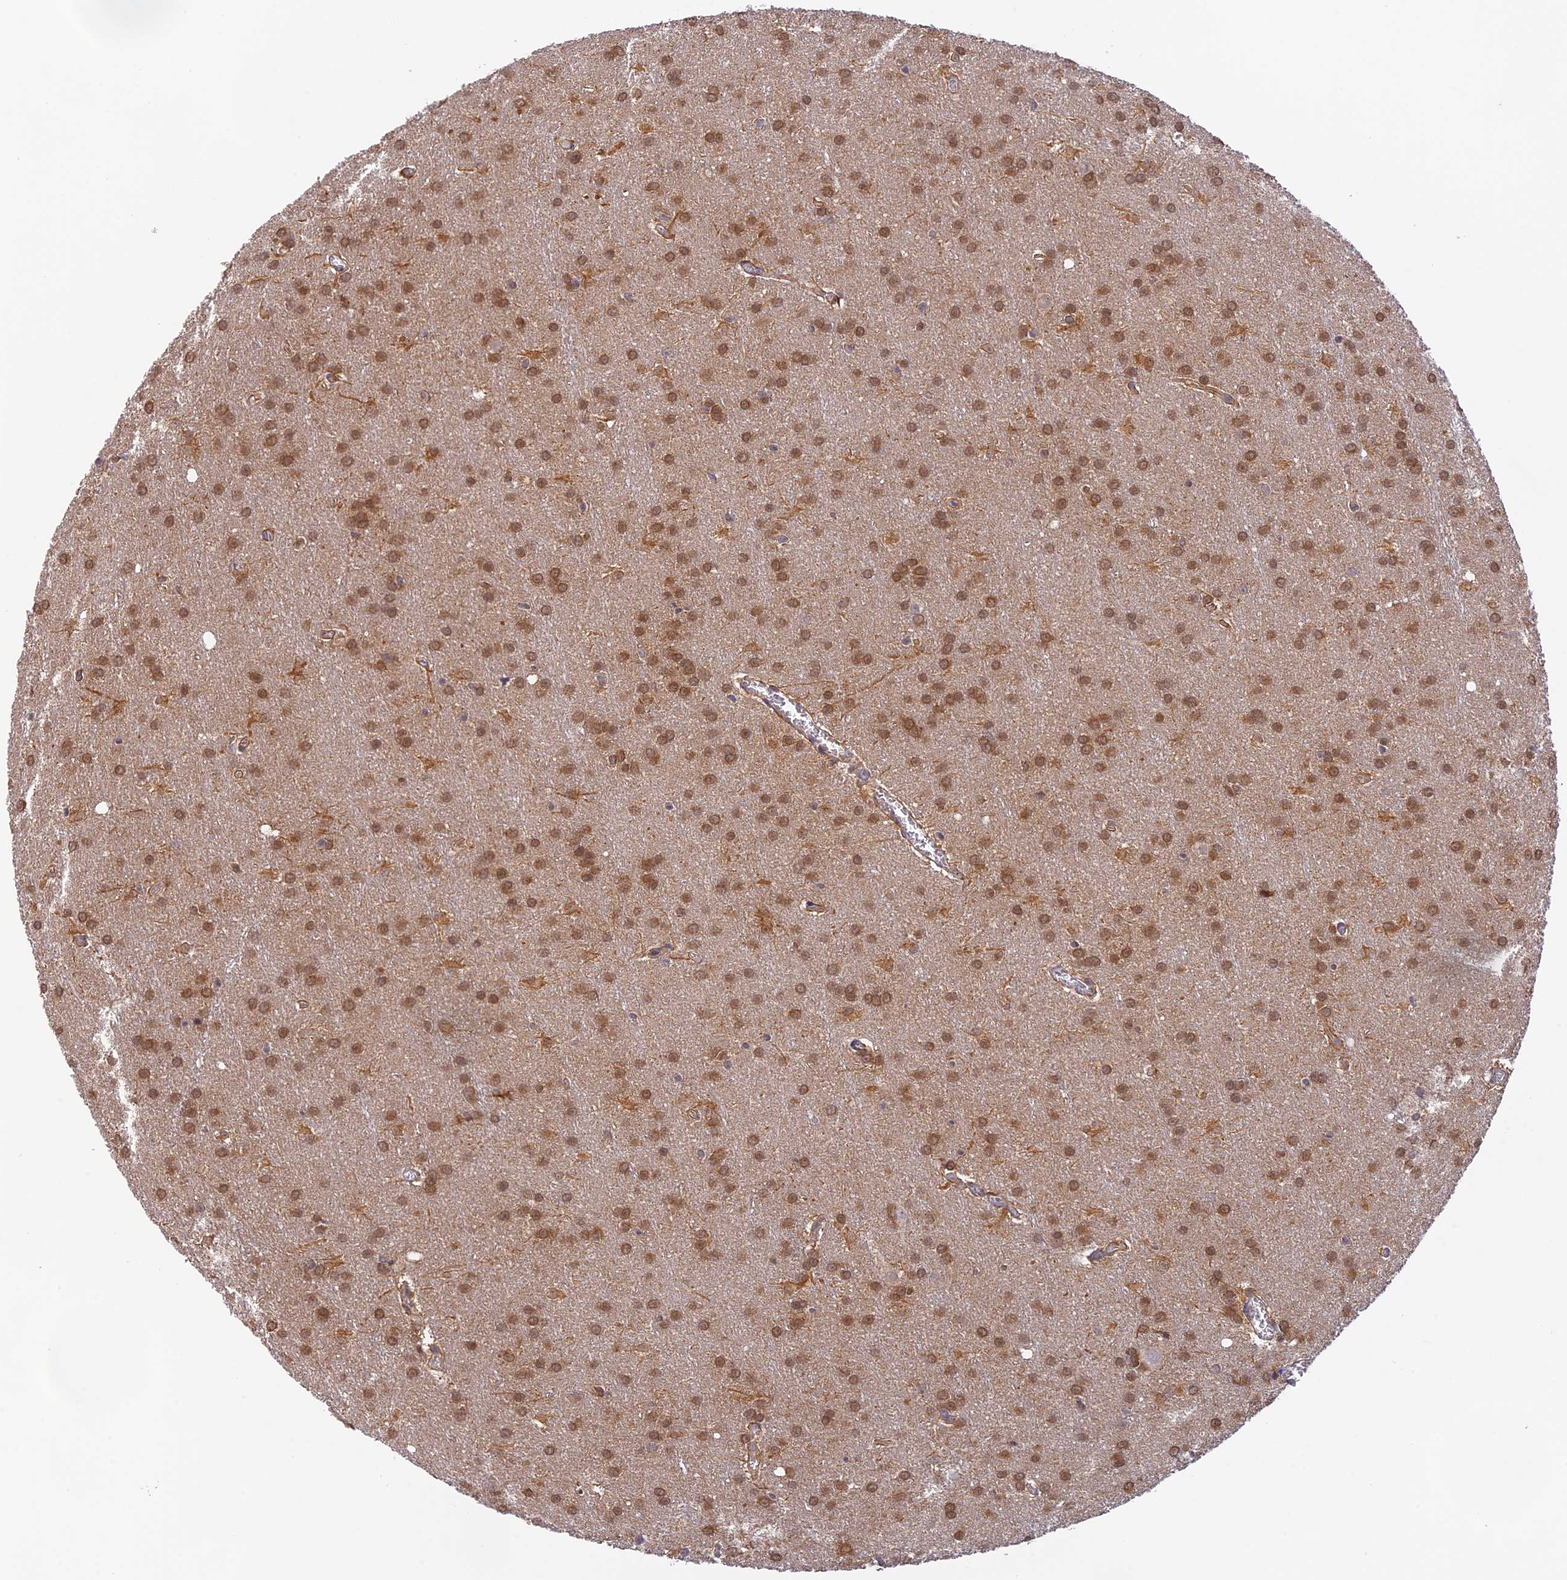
{"staining": {"intensity": "moderate", "quantity": ">75%", "location": "nuclear"}, "tissue": "glioma", "cell_type": "Tumor cells", "image_type": "cancer", "snomed": [{"axis": "morphology", "description": "Glioma, malignant, Low grade"}, {"axis": "topography", "description": "Brain"}], "caption": "DAB immunohistochemical staining of glioma demonstrates moderate nuclear protein staining in about >75% of tumor cells. Ihc stains the protein of interest in brown and the nuclei are stained blue.", "gene": "HDHD2", "patient": {"sex": "female", "age": 32}}